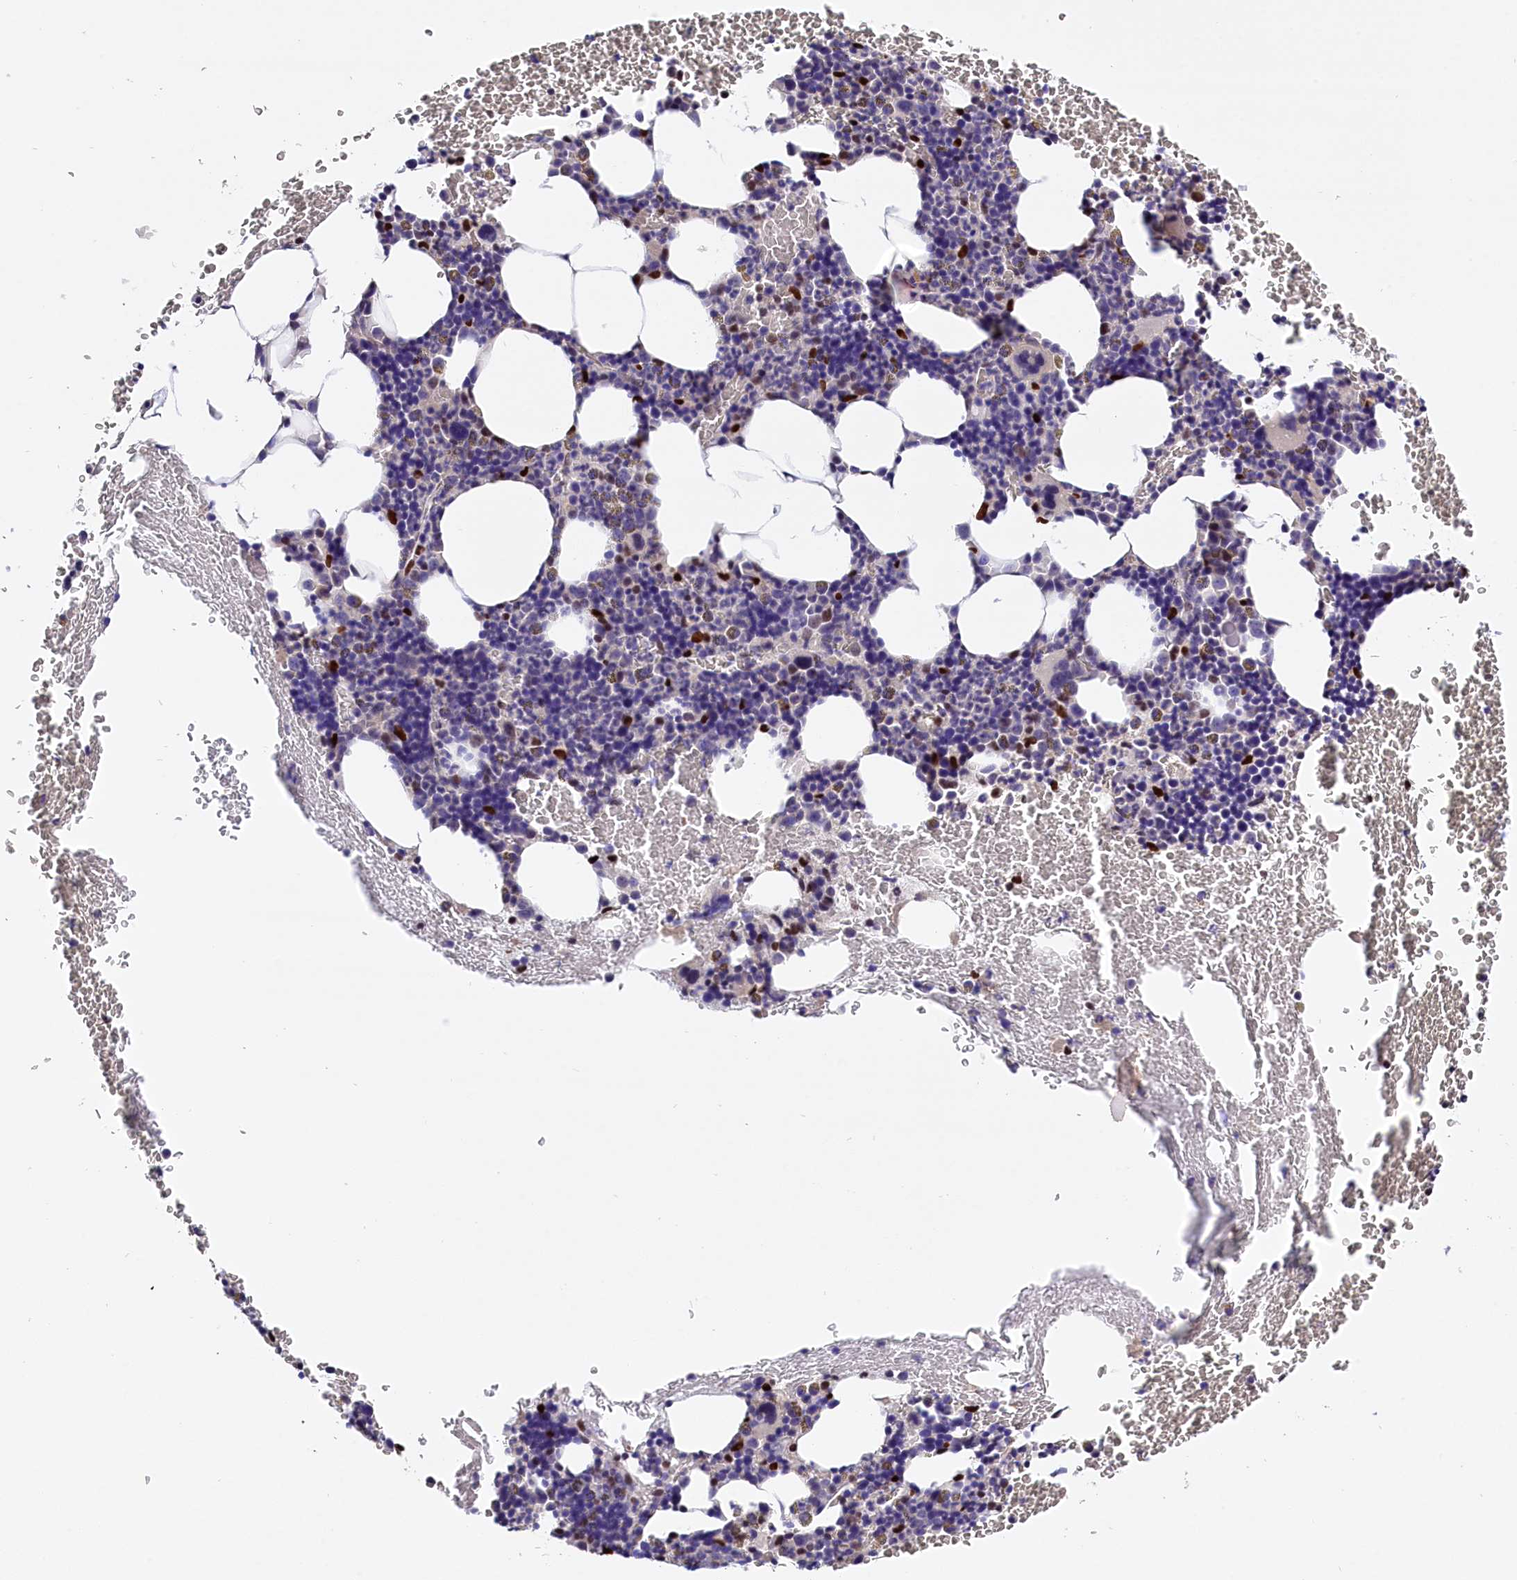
{"staining": {"intensity": "strong", "quantity": "<25%", "location": "nuclear"}, "tissue": "bone marrow", "cell_type": "Hematopoietic cells", "image_type": "normal", "snomed": [{"axis": "morphology", "description": "Normal tissue, NOS"}, {"axis": "topography", "description": "Bone marrow"}], "caption": "Brown immunohistochemical staining in normal human bone marrow reveals strong nuclear staining in approximately <25% of hematopoietic cells.", "gene": "BTBD9", "patient": {"sex": "male", "age": 75}}